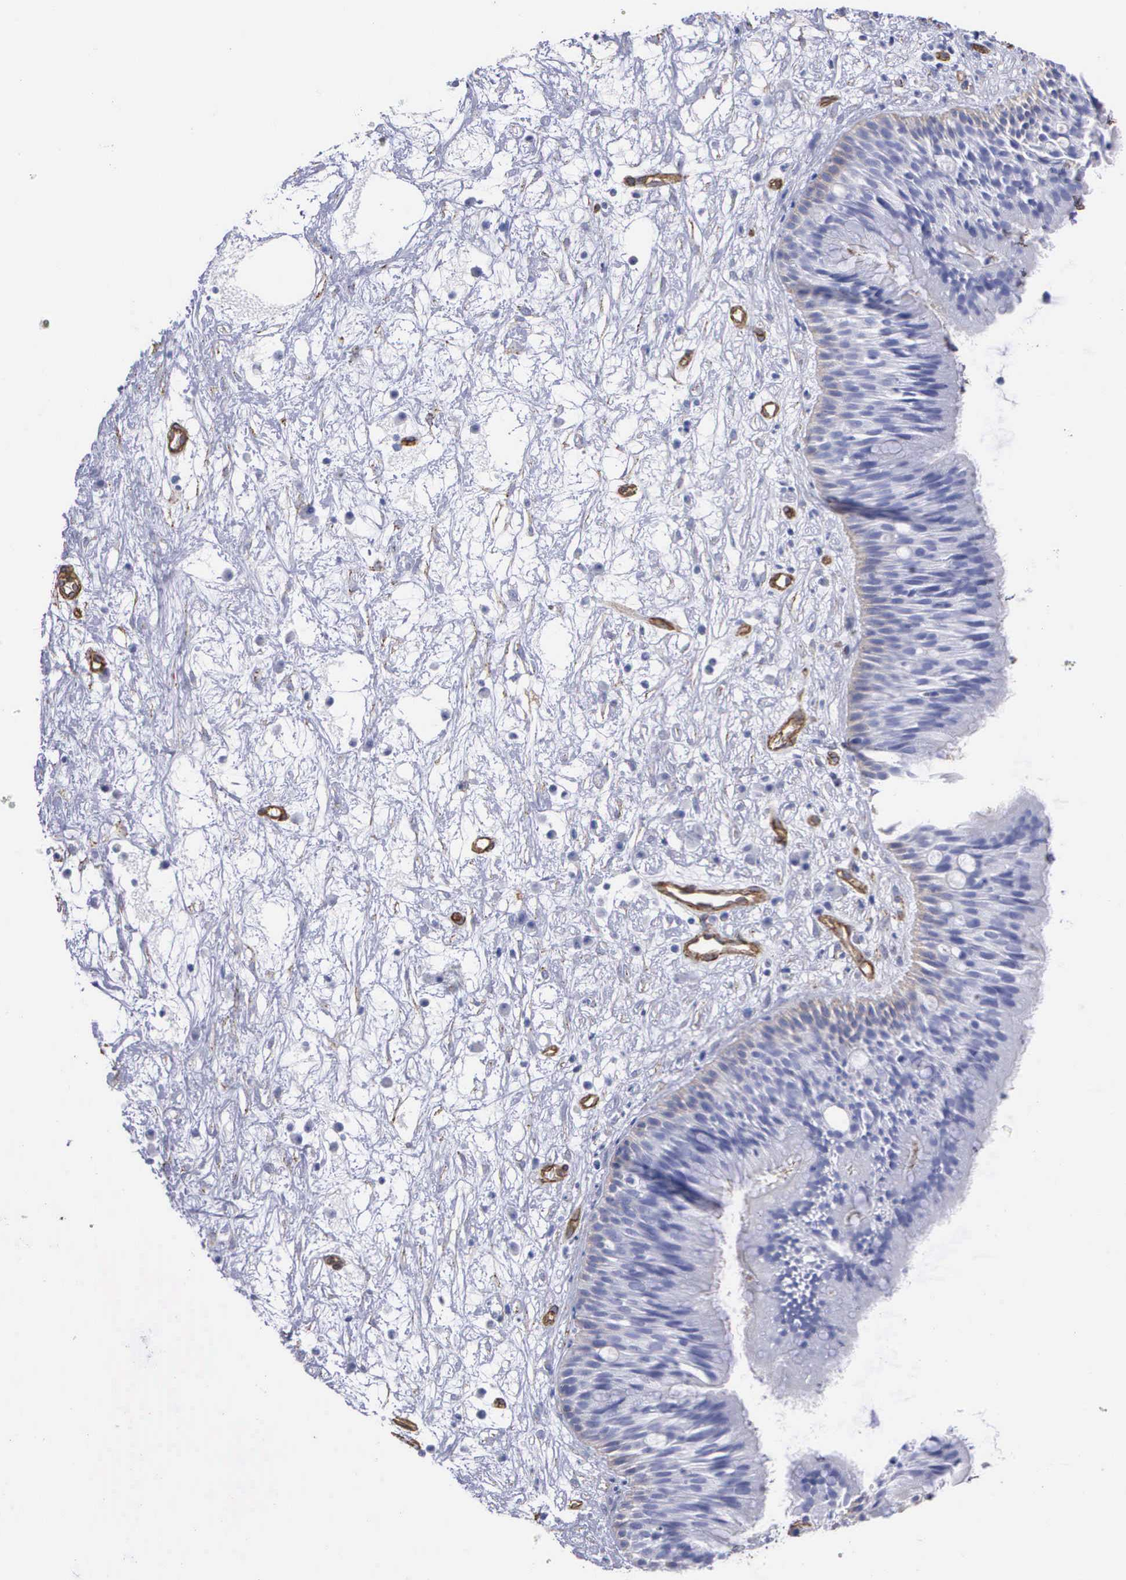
{"staining": {"intensity": "moderate", "quantity": "25%-75%", "location": "cytoplasmic/membranous"}, "tissue": "nasopharynx", "cell_type": "Respiratory epithelial cells", "image_type": "normal", "snomed": [{"axis": "morphology", "description": "Normal tissue, NOS"}, {"axis": "topography", "description": "Nasopharynx"}], "caption": "Nasopharynx stained for a protein (brown) exhibits moderate cytoplasmic/membranous positive expression in approximately 25%-75% of respiratory epithelial cells.", "gene": "MAGEB10", "patient": {"sex": "male", "age": 13}}